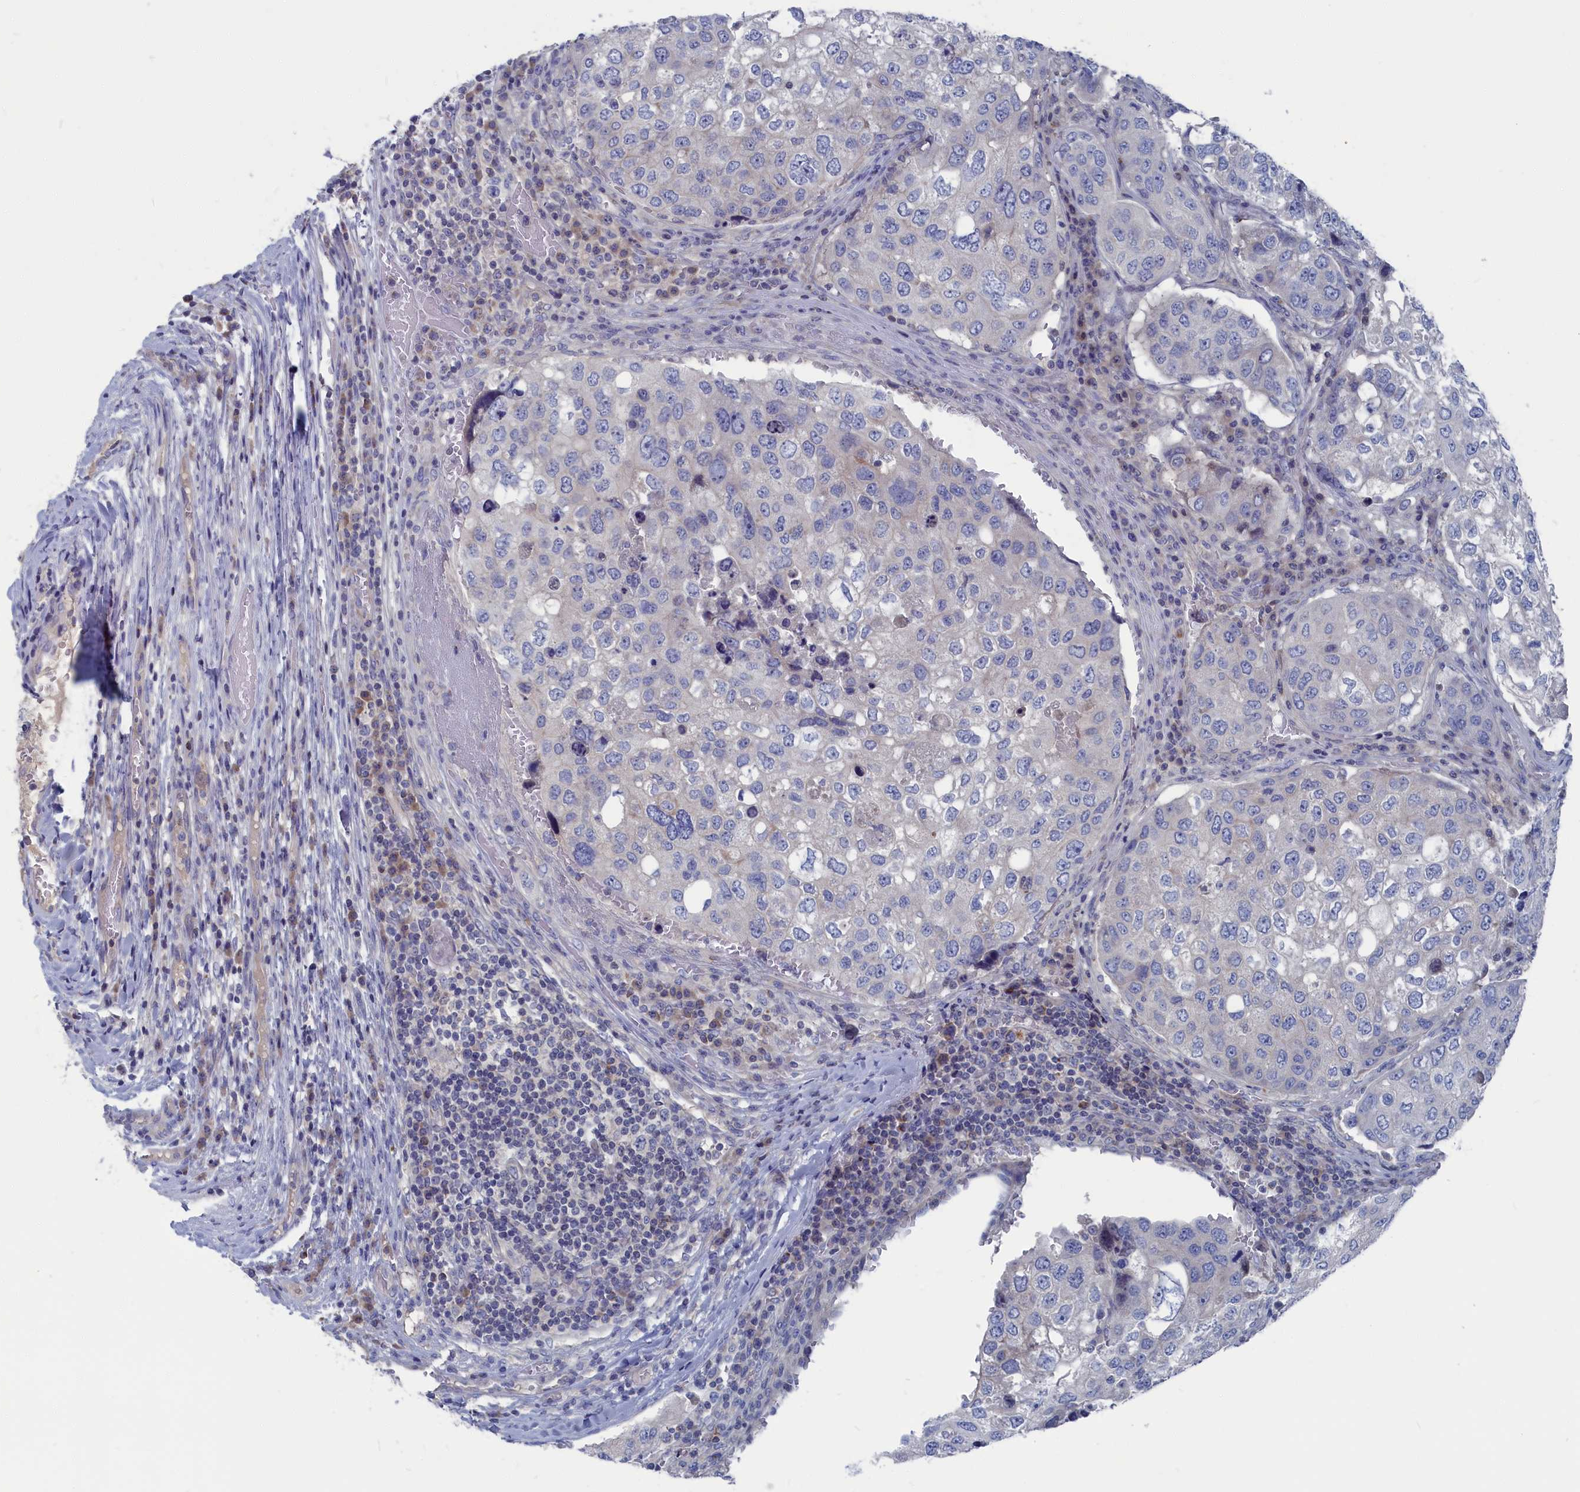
{"staining": {"intensity": "negative", "quantity": "none", "location": "none"}, "tissue": "urothelial cancer", "cell_type": "Tumor cells", "image_type": "cancer", "snomed": [{"axis": "morphology", "description": "Urothelial carcinoma, High grade"}, {"axis": "topography", "description": "Lymph node"}, {"axis": "topography", "description": "Urinary bladder"}], "caption": "The image demonstrates no staining of tumor cells in urothelial cancer.", "gene": "CEND1", "patient": {"sex": "male", "age": 51}}